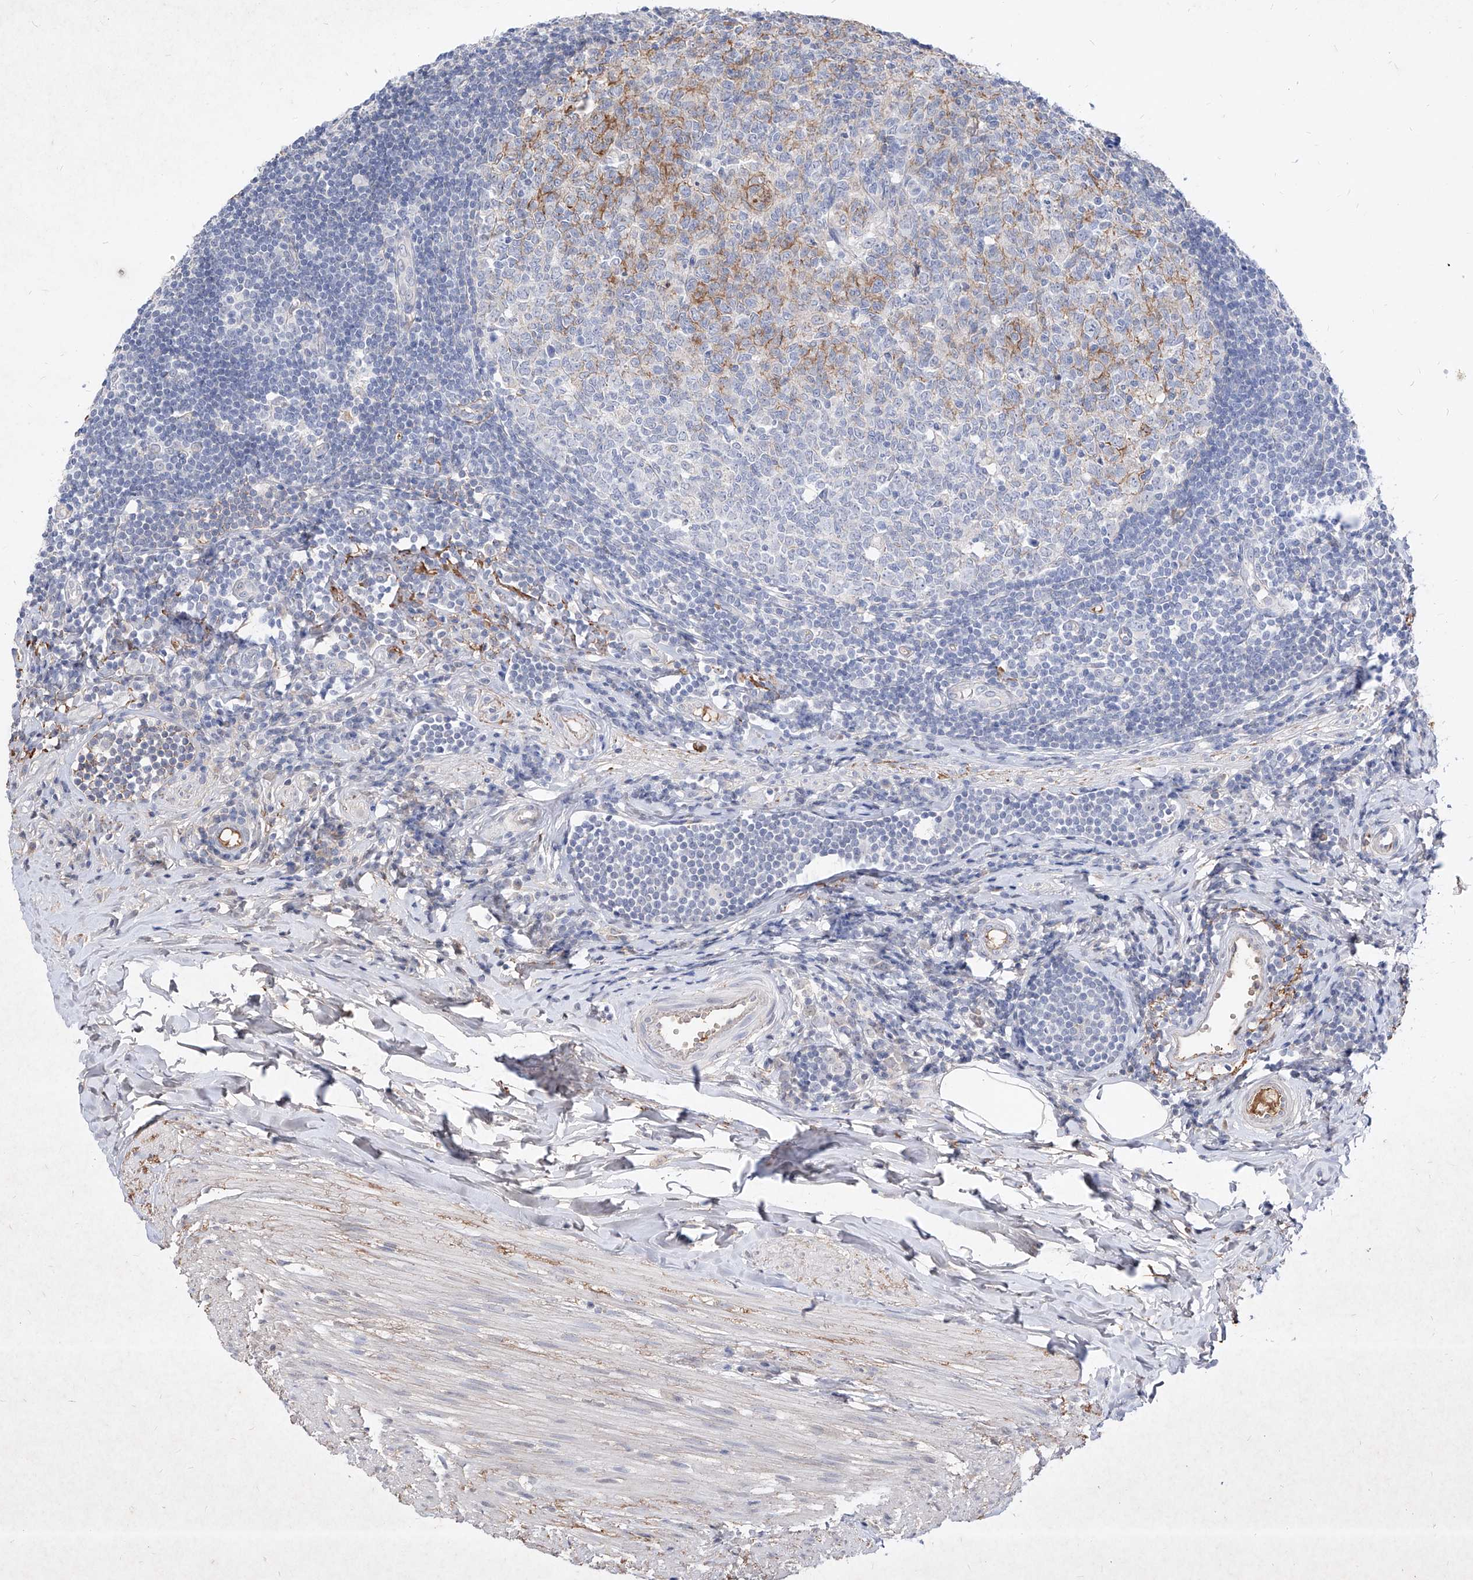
{"staining": {"intensity": "negative", "quantity": "none", "location": "none"}, "tissue": "appendix", "cell_type": "Glandular cells", "image_type": "normal", "snomed": [{"axis": "morphology", "description": "Normal tissue, NOS"}, {"axis": "topography", "description": "Appendix"}], "caption": "IHC photomicrograph of normal human appendix stained for a protein (brown), which reveals no positivity in glandular cells.", "gene": "C4A", "patient": {"sex": "female", "age": 54}}